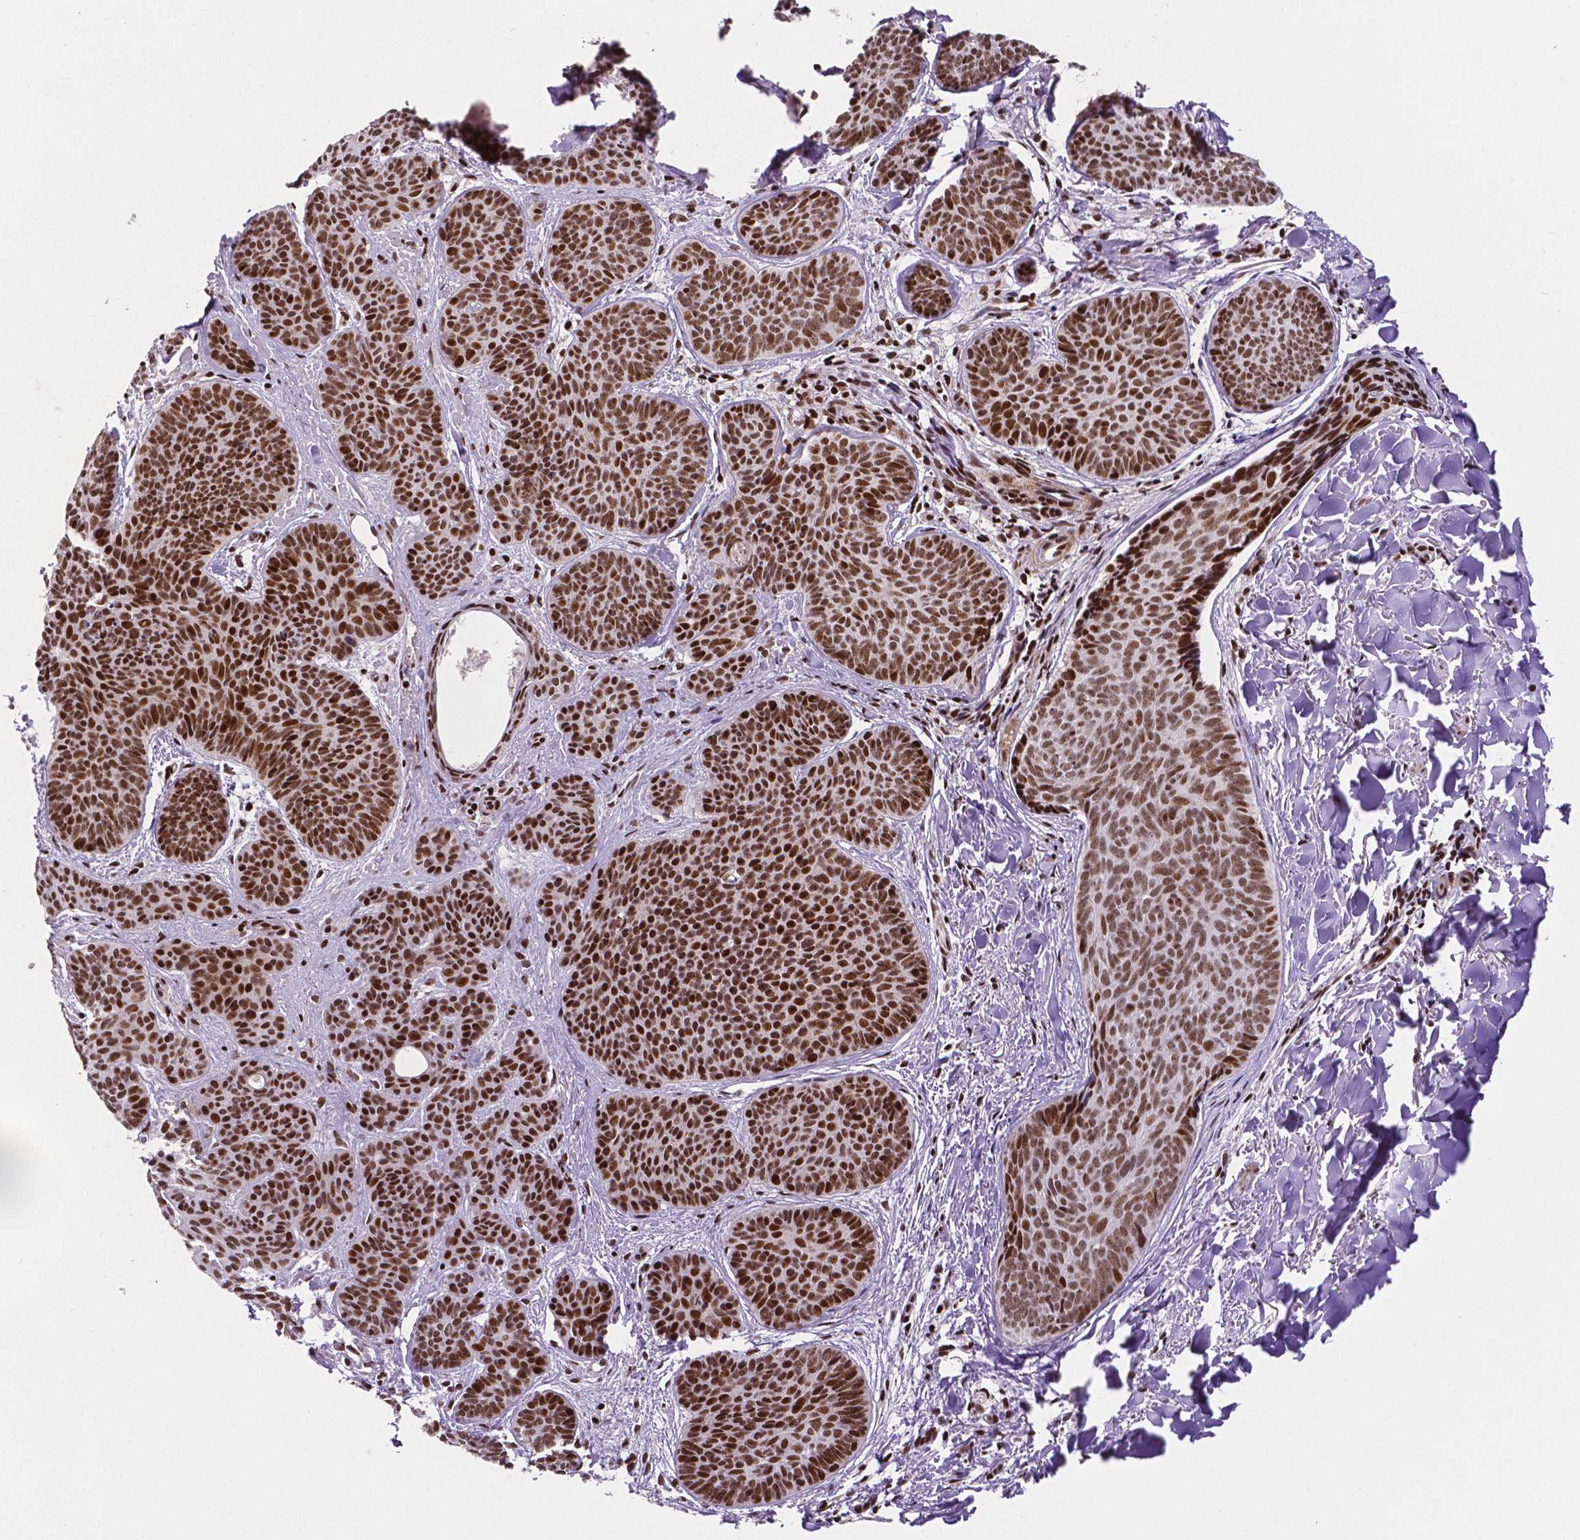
{"staining": {"intensity": "moderate", "quantity": ">75%", "location": "nuclear"}, "tissue": "skin cancer", "cell_type": "Tumor cells", "image_type": "cancer", "snomed": [{"axis": "morphology", "description": "Basal cell carcinoma"}, {"axis": "topography", "description": "Skin"}], "caption": "Protein positivity by immunohistochemistry (IHC) demonstrates moderate nuclear positivity in about >75% of tumor cells in skin basal cell carcinoma.", "gene": "CTCF", "patient": {"sex": "female", "age": 82}}